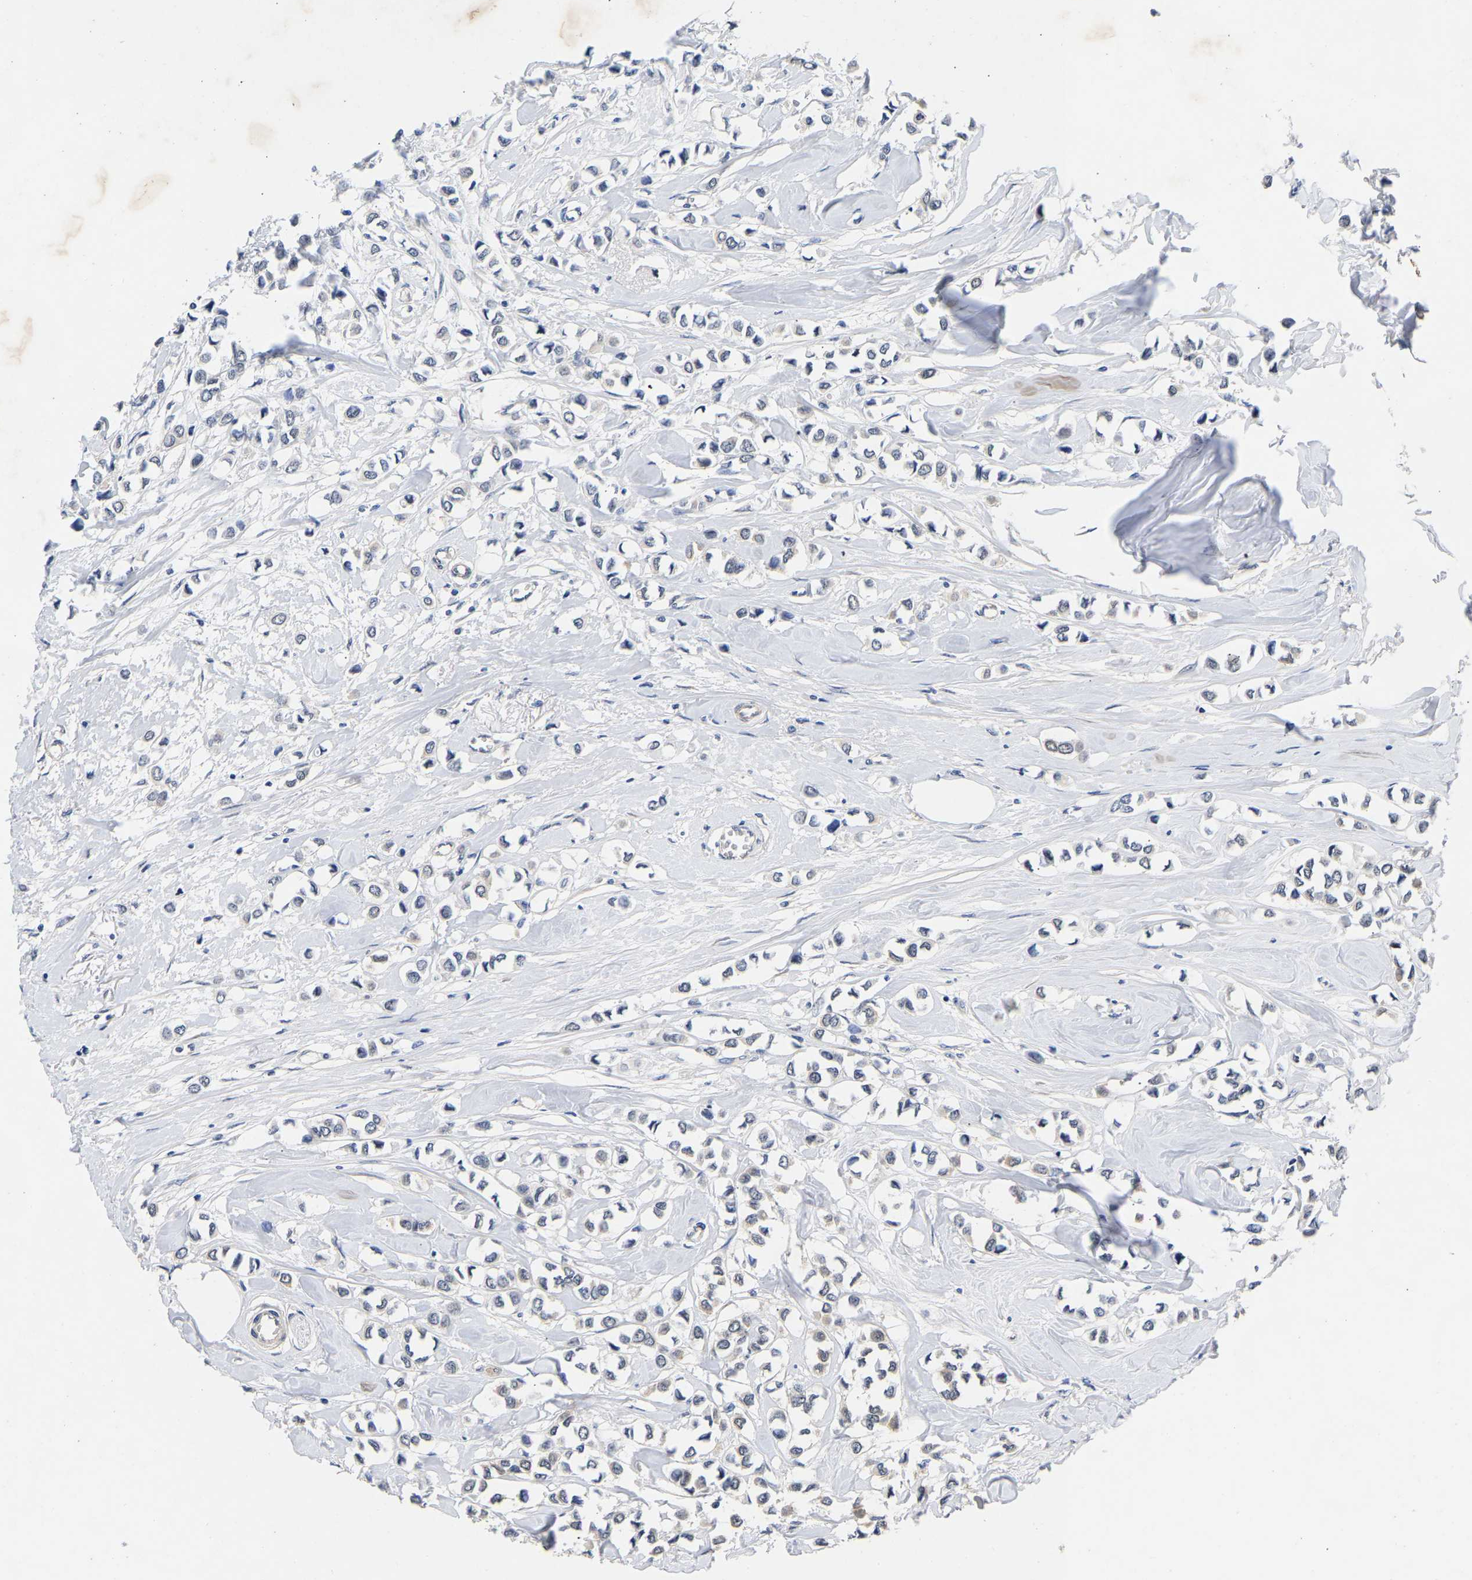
{"staining": {"intensity": "negative", "quantity": "none", "location": "none"}, "tissue": "breast cancer", "cell_type": "Tumor cells", "image_type": "cancer", "snomed": [{"axis": "morphology", "description": "Lobular carcinoma"}, {"axis": "topography", "description": "Breast"}], "caption": "This is an immunohistochemistry photomicrograph of human breast cancer (lobular carcinoma). There is no staining in tumor cells.", "gene": "CCDC6", "patient": {"sex": "female", "age": 51}}